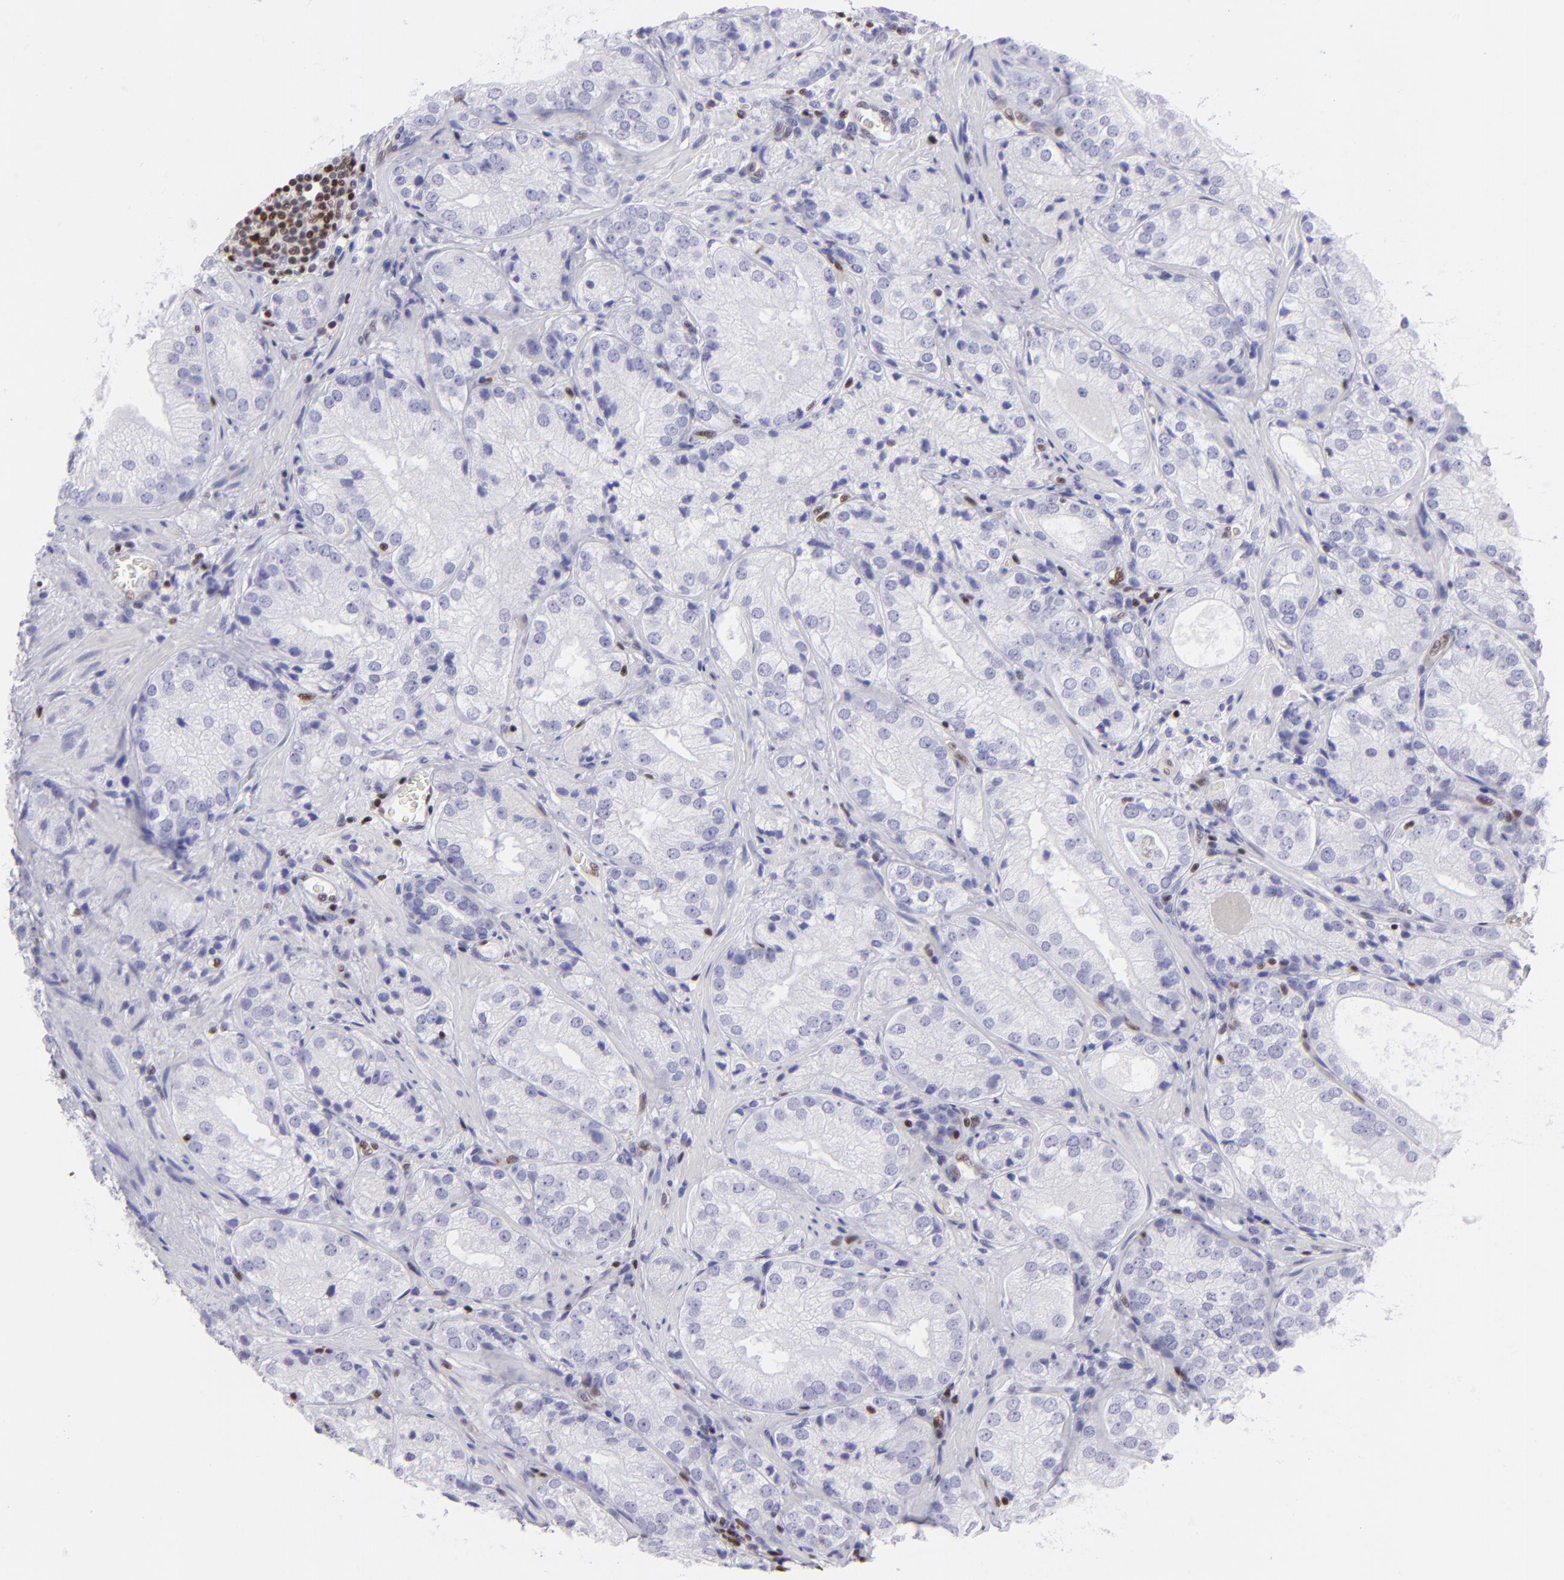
{"staining": {"intensity": "negative", "quantity": "none", "location": "none"}, "tissue": "prostate cancer", "cell_type": "Tumor cells", "image_type": "cancer", "snomed": [{"axis": "morphology", "description": "Adenocarcinoma, Low grade"}, {"axis": "topography", "description": "Prostate"}], "caption": "Photomicrograph shows no significant protein staining in tumor cells of low-grade adenocarcinoma (prostate).", "gene": "ETS1", "patient": {"sex": "male", "age": 60}}